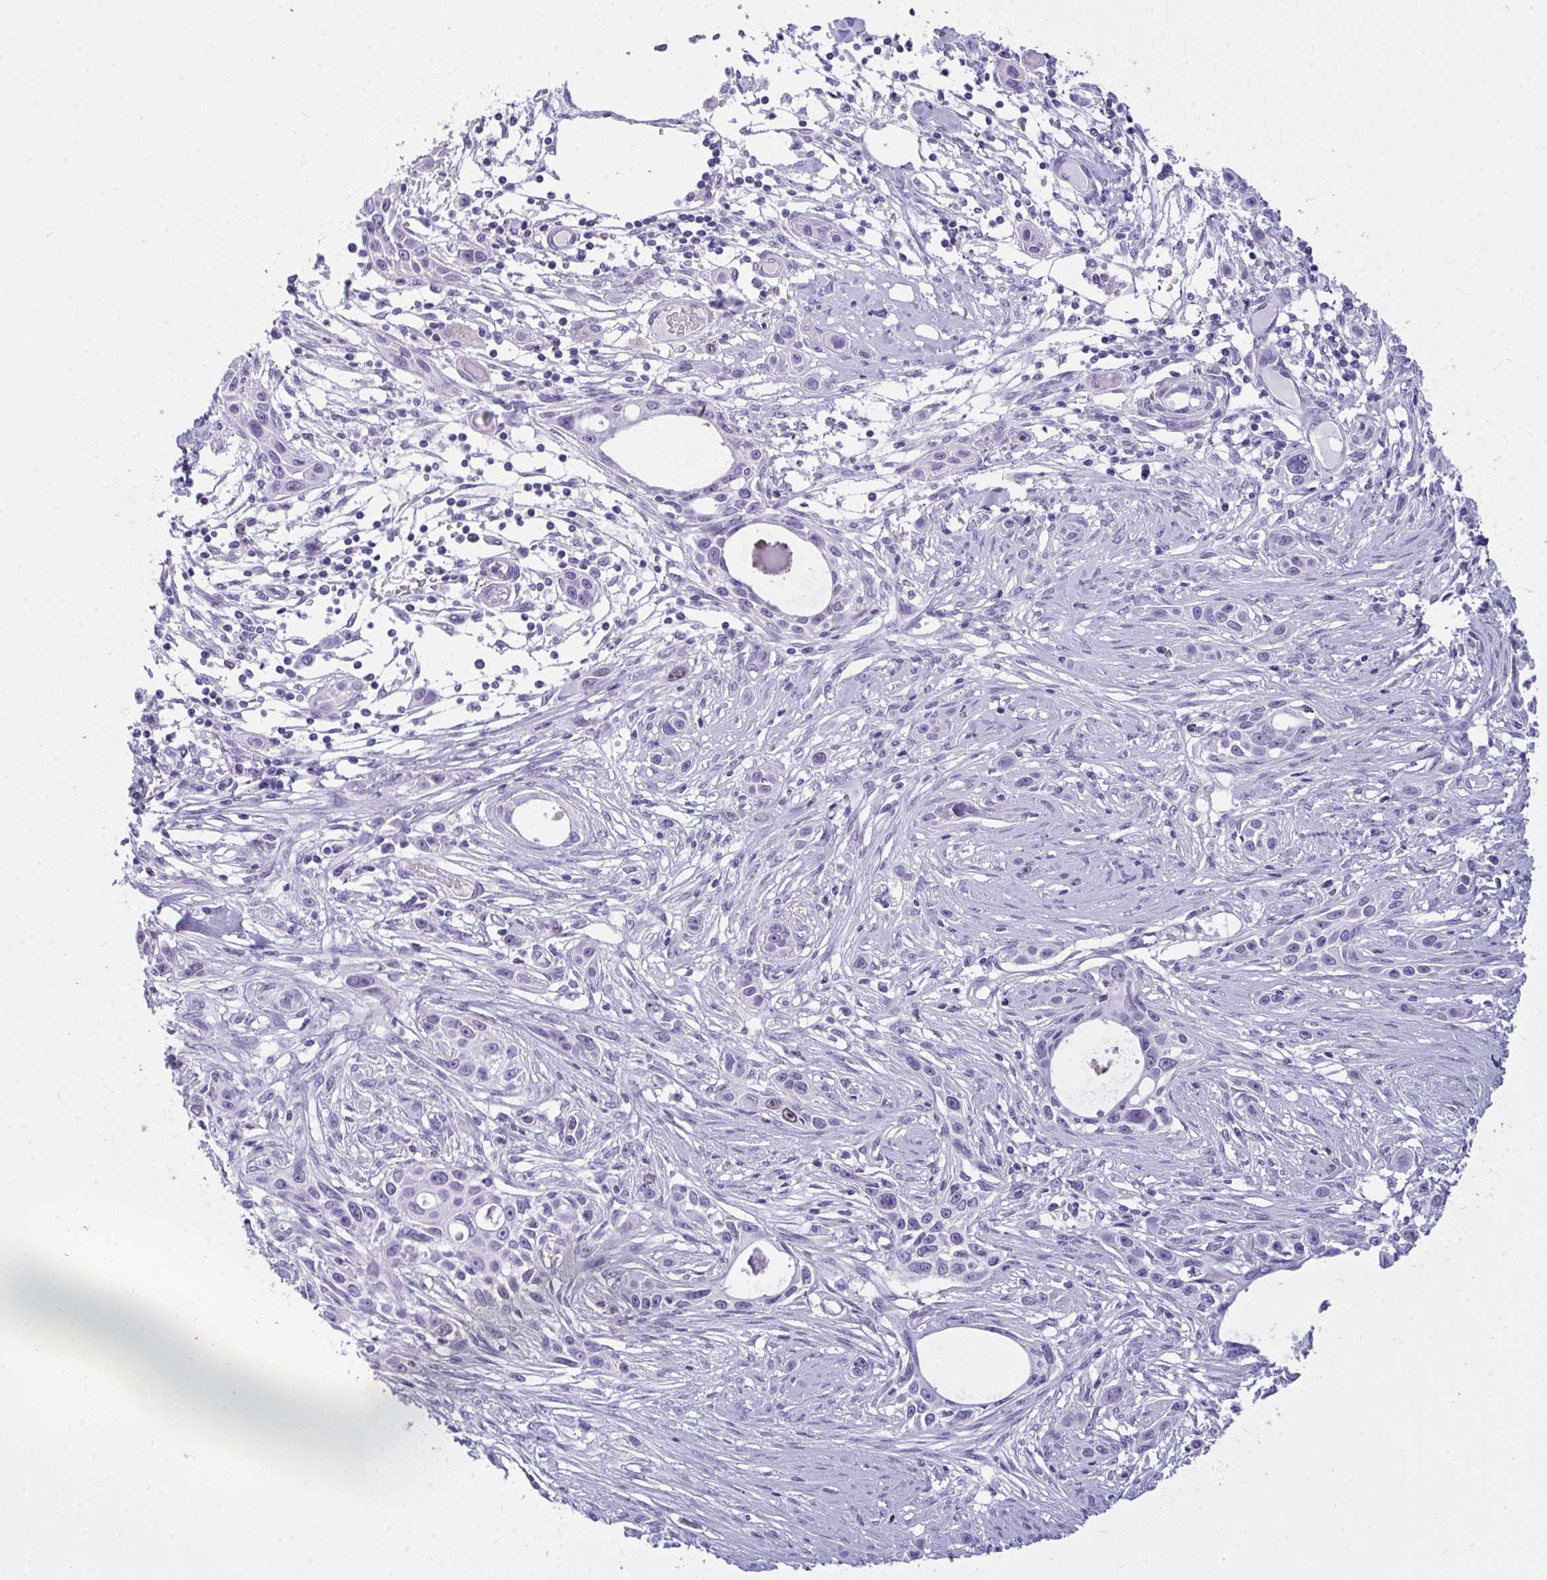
{"staining": {"intensity": "negative", "quantity": "none", "location": "none"}, "tissue": "skin cancer", "cell_type": "Tumor cells", "image_type": "cancer", "snomed": [{"axis": "morphology", "description": "Squamous cell carcinoma, NOS"}, {"axis": "topography", "description": "Skin"}], "caption": "This is an IHC photomicrograph of human skin squamous cell carcinoma. There is no staining in tumor cells.", "gene": "SUZ12", "patient": {"sex": "female", "age": 69}}